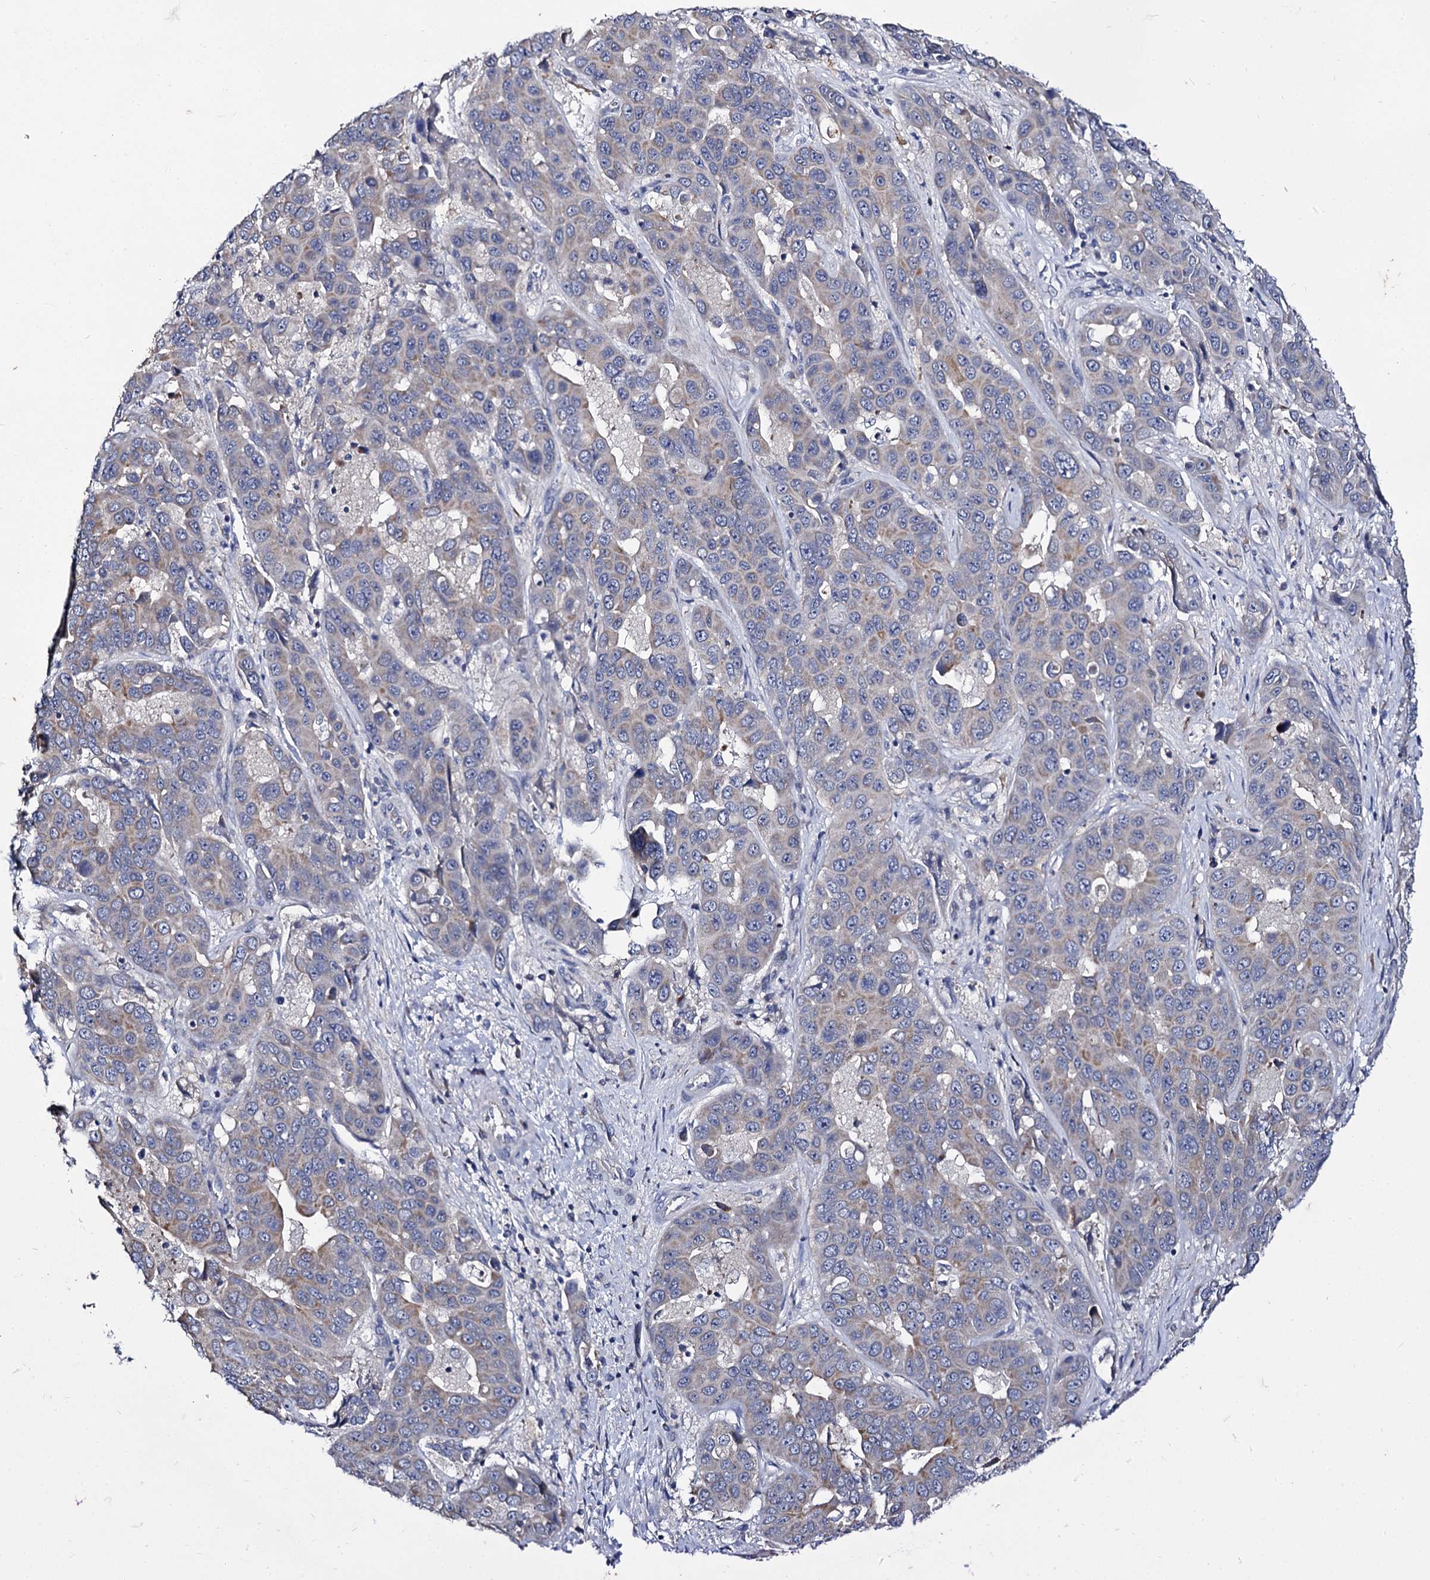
{"staining": {"intensity": "negative", "quantity": "none", "location": "none"}, "tissue": "liver cancer", "cell_type": "Tumor cells", "image_type": "cancer", "snomed": [{"axis": "morphology", "description": "Cholangiocarcinoma"}, {"axis": "topography", "description": "Liver"}], "caption": "A photomicrograph of human cholangiocarcinoma (liver) is negative for staining in tumor cells.", "gene": "PANX2", "patient": {"sex": "female", "age": 52}}